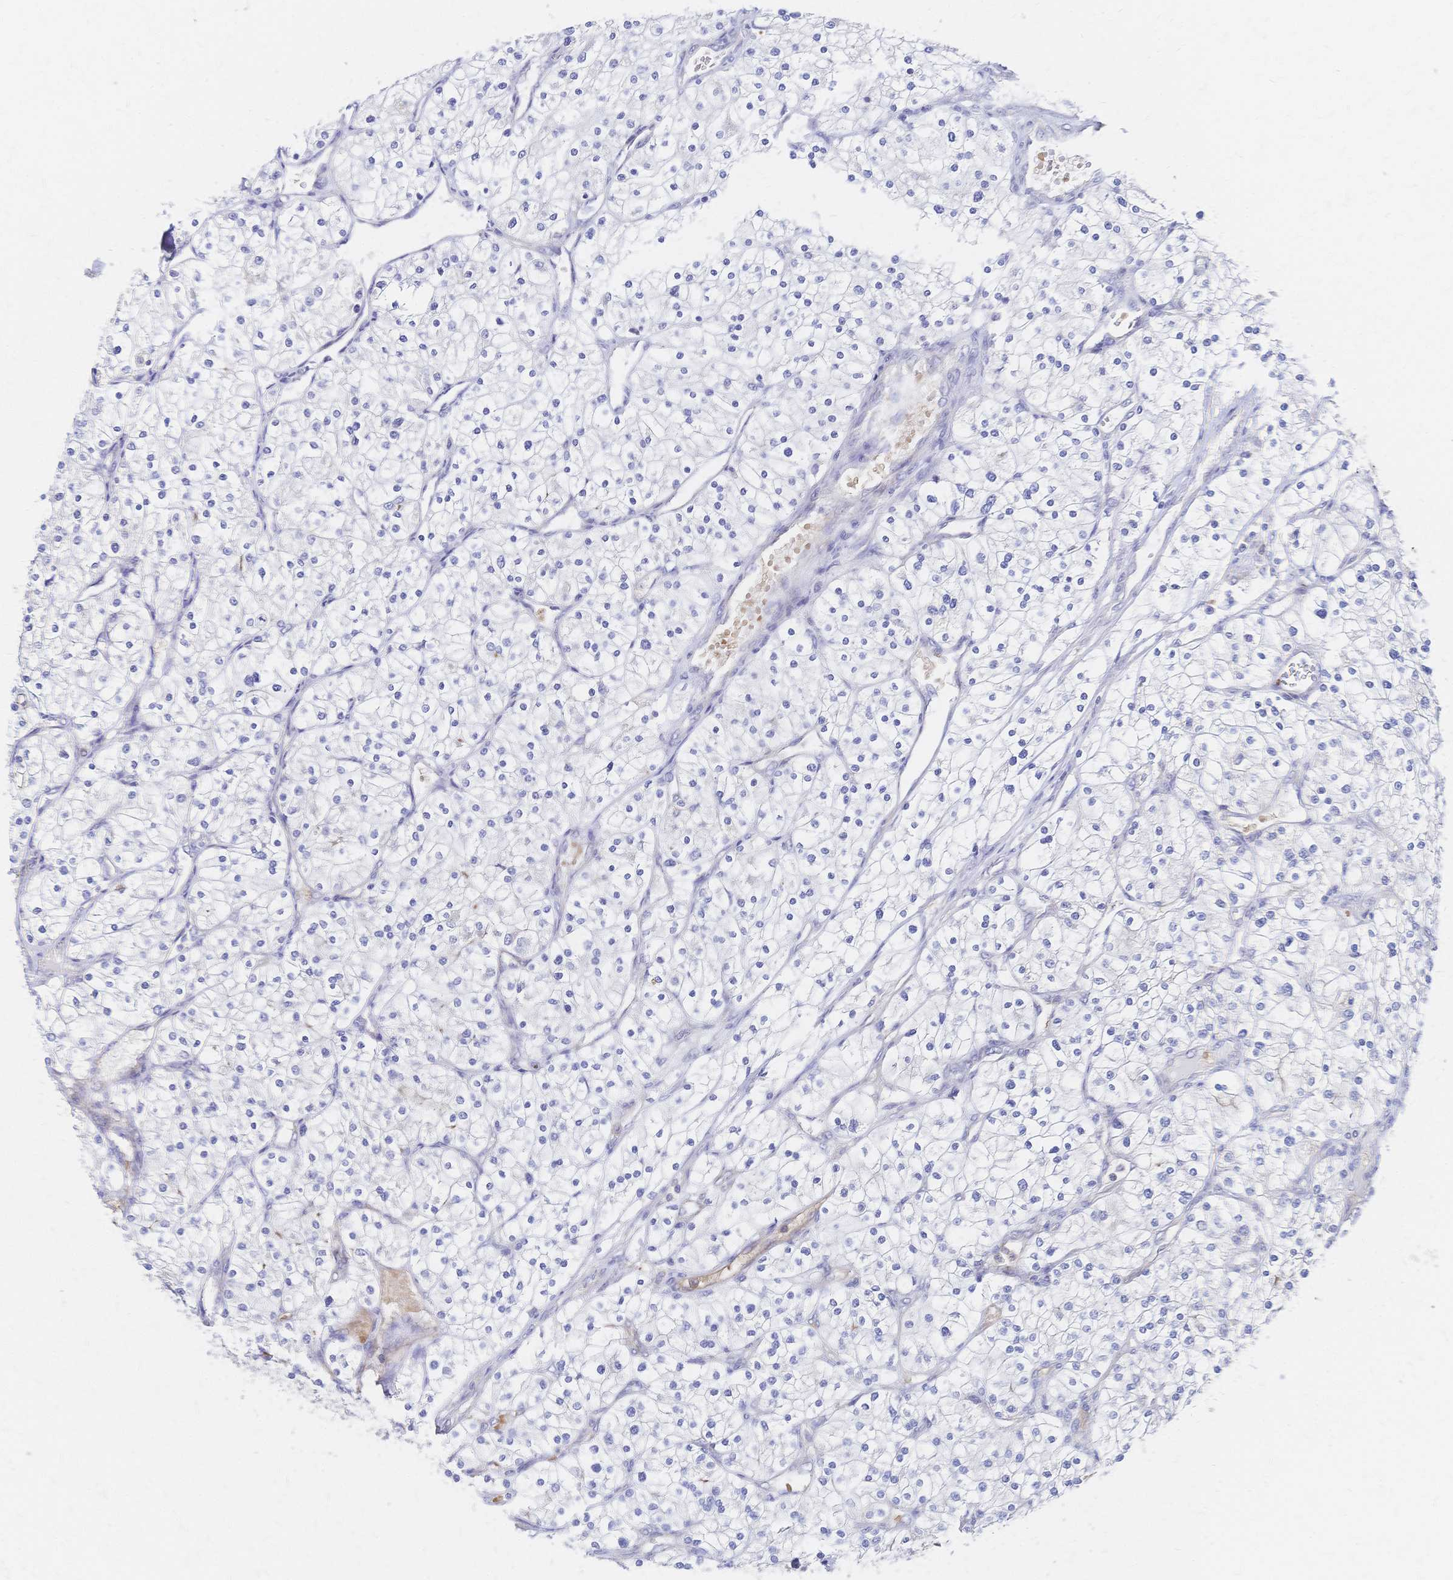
{"staining": {"intensity": "negative", "quantity": "none", "location": "none"}, "tissue": "renal cancer", "cell_type": "Tumor cells", "image_type": "cancer", "snomed": [{"axis": "morphology", "description": "Adenocarcinoma, NOS"}, {"axis": "topography", "description": "Kidney"}], "caption": "Photomicrograph shows no significant protein expression in tumor cells of renal cancer (adenocarcinoma).", "gene": "SLC5A1", "patient": {"sex": "male", "age": 80}}